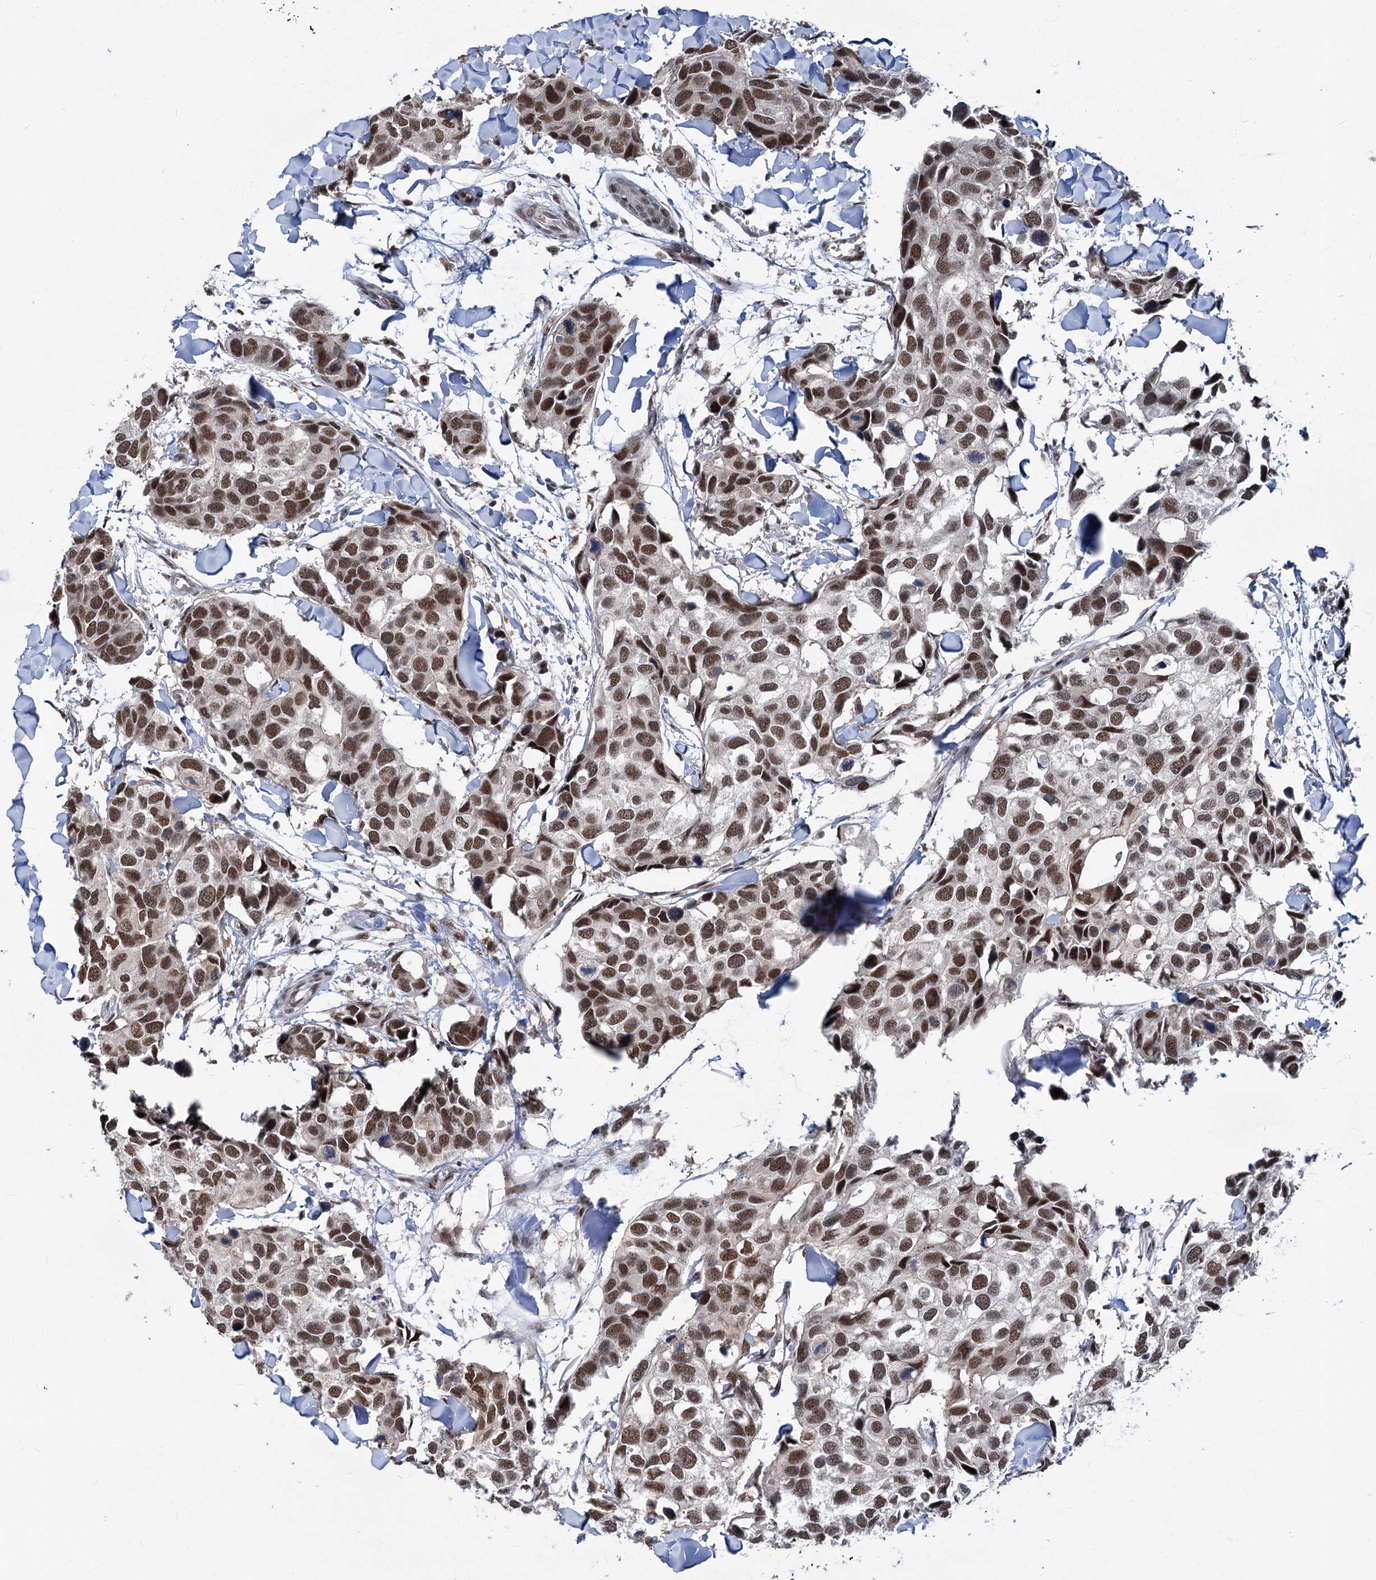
{"staining": {"intensity": "moderate", "quantity": ">75%", "location": "nuclear"}, "tissue": "breast cancer", "cell_type": "Tumor cells", "image_type": "cancer", "snomed": [{"axis": "morphology", "description": "Duct carcinoma"}, {"axis": "topography", "description": "Breast"}], "caption": "Immunohistochemistry (IHC) histopathology image of breast cancer stained for a protein (brown), which shows medium levels of moderate nuclear expression in about >75% of tumor cells.", "gene": "PHF8", "patient": {"sex": "female", "age": 83}}